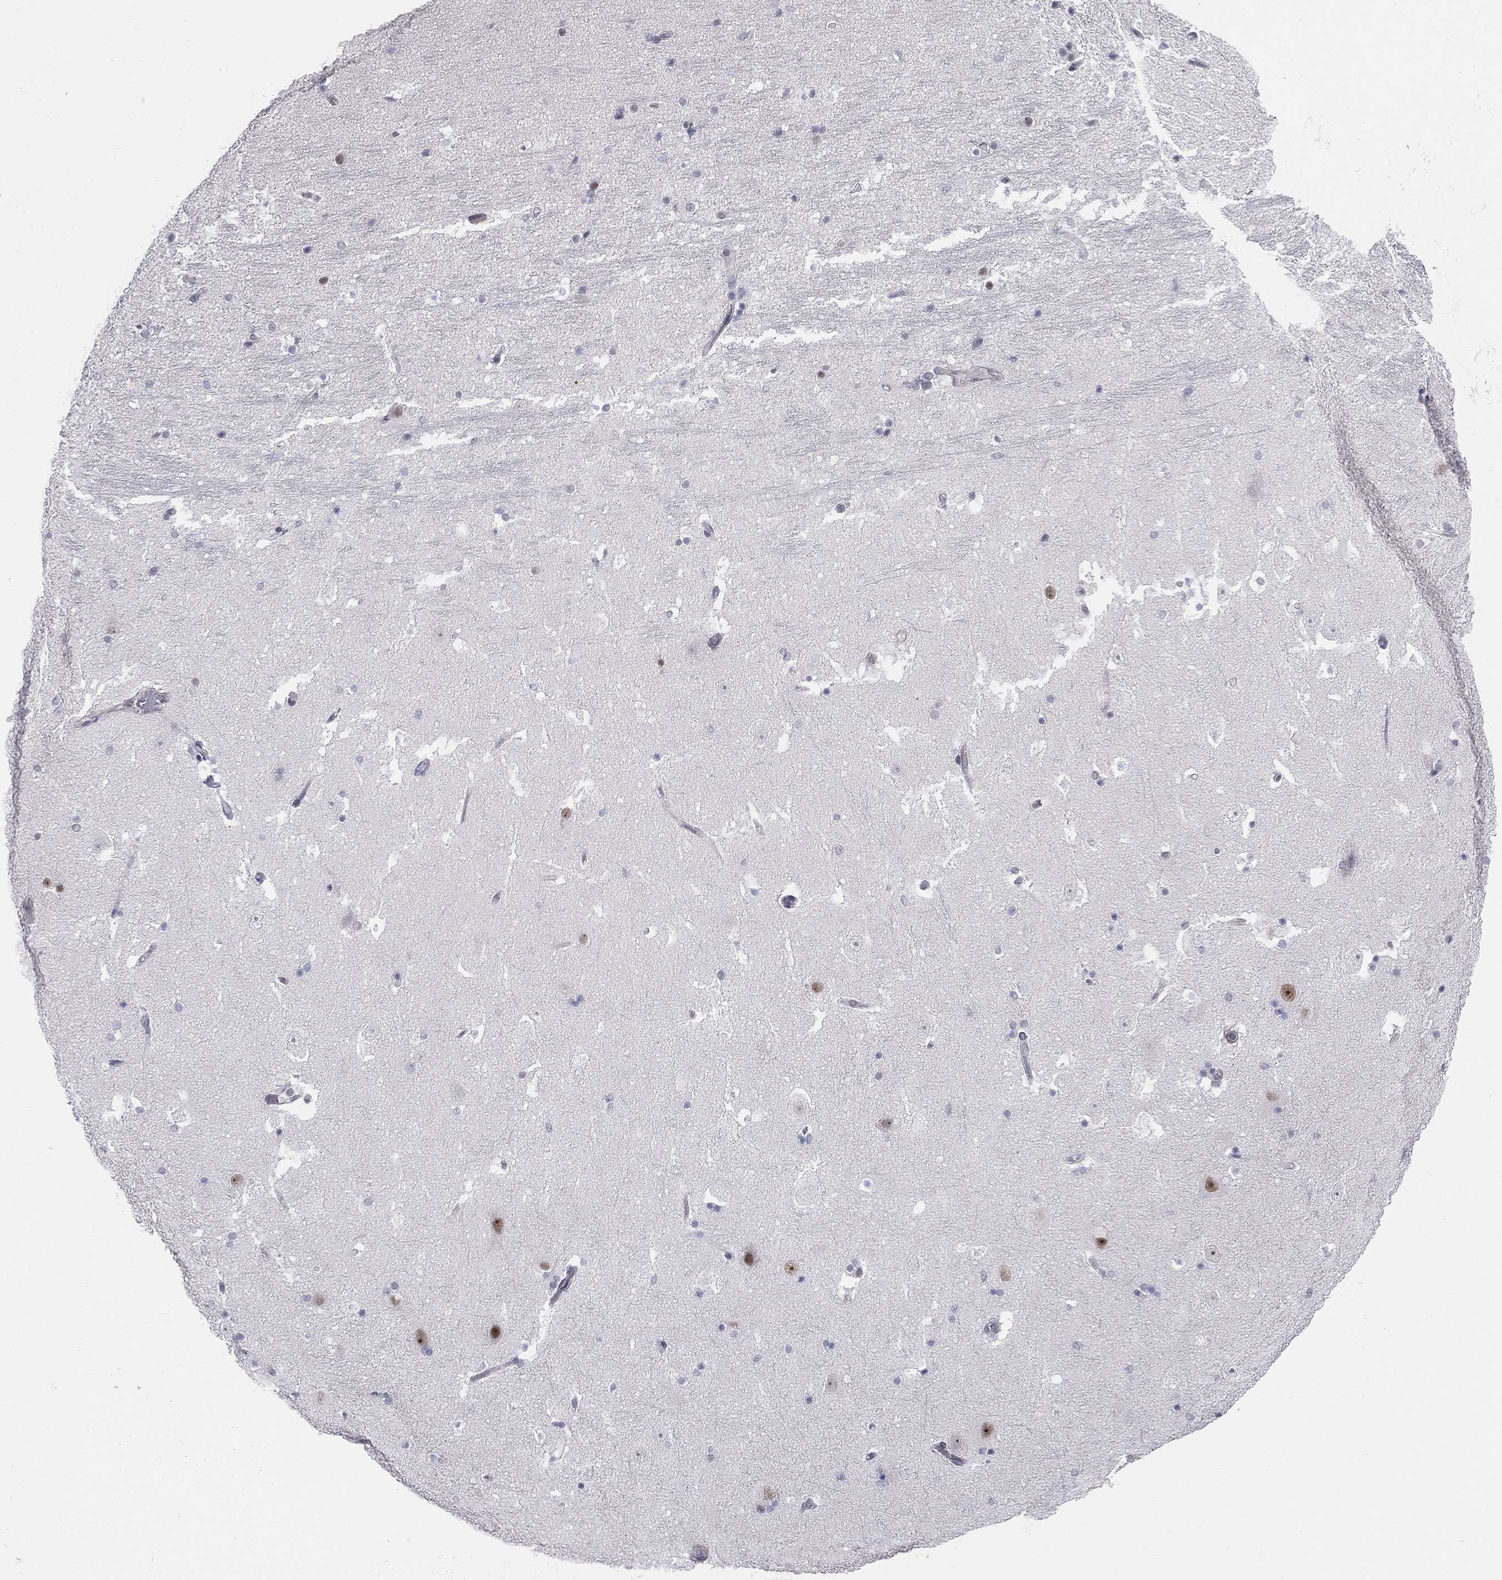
{"staining": {"intensity": "negative", "quantity": "none", "location": "none"}, "tissue": "hippocampus", "cell_type": "Glial cells", "image_type": "normal", "snomed": [{"axis": "morphology", "description": "Normal tissue, NOS"}, {"axis": "topography", "description": "Hippocampus"}], "caption": "Immunohistochemical staining of normal hippocampus shows no significant positivity in glial cells. (Stains: DAB (3,3'-diaminobenzidine) IHC with hematoxylin counter stain, Microscopy: brightfield microscopy at high magnification).", "gene": "CD22", "patient": {"sex": "male", "age": 51}}